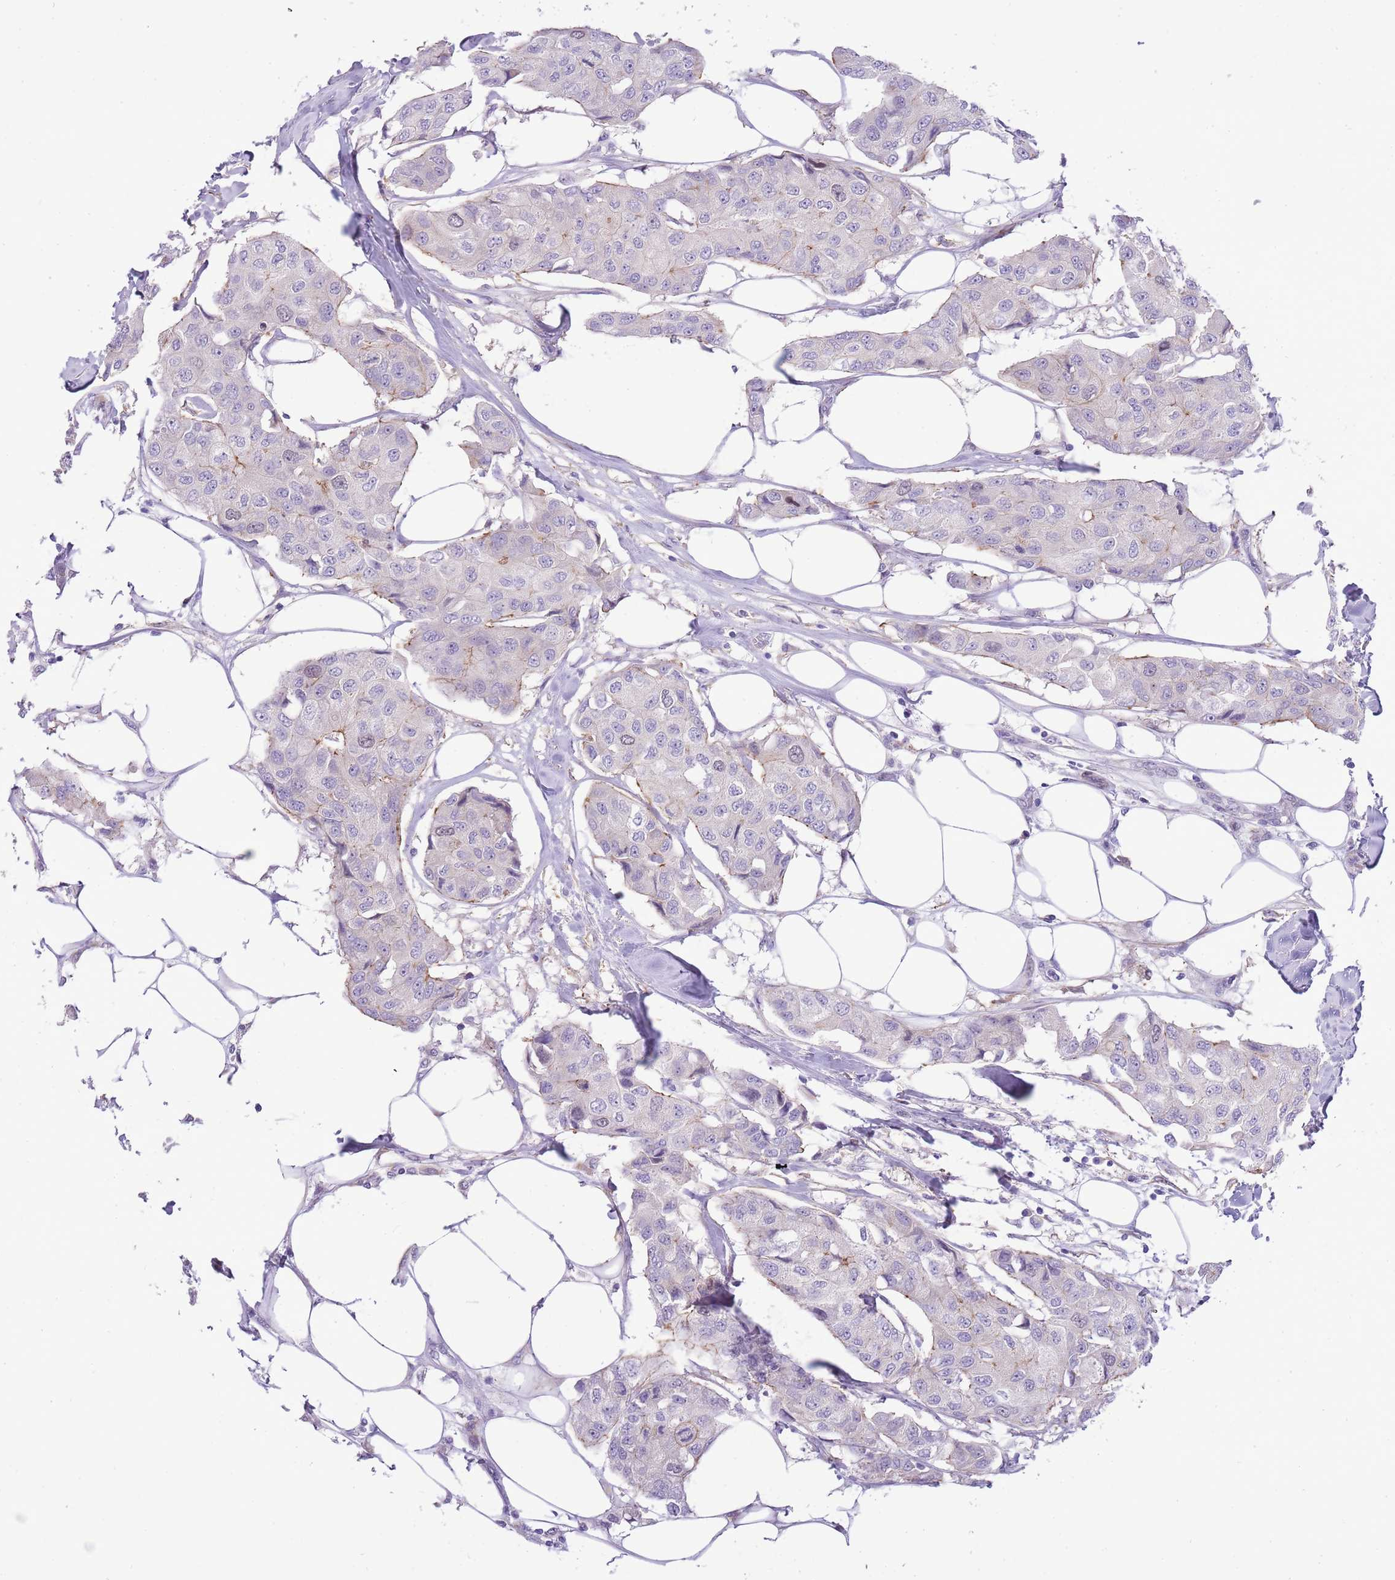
{"staining": {"intensity": "negative", "quantity": "none", "location": "none"}, "tissue": "breast cancer", "cell_type": "Tumor cells", "image_type": "cancer", "snomed": [{"axis": "morphology", "description": "Duct carcinoma"}, {"axis": "topography", "description": "Breast"}], "caption": "Immunohistochemistry image of breast cancer stained for a protein (brown), which shows no staining in tumor cells.", "gene": "FBRSL1", "patient": {"sex": "female", "age": 80}}